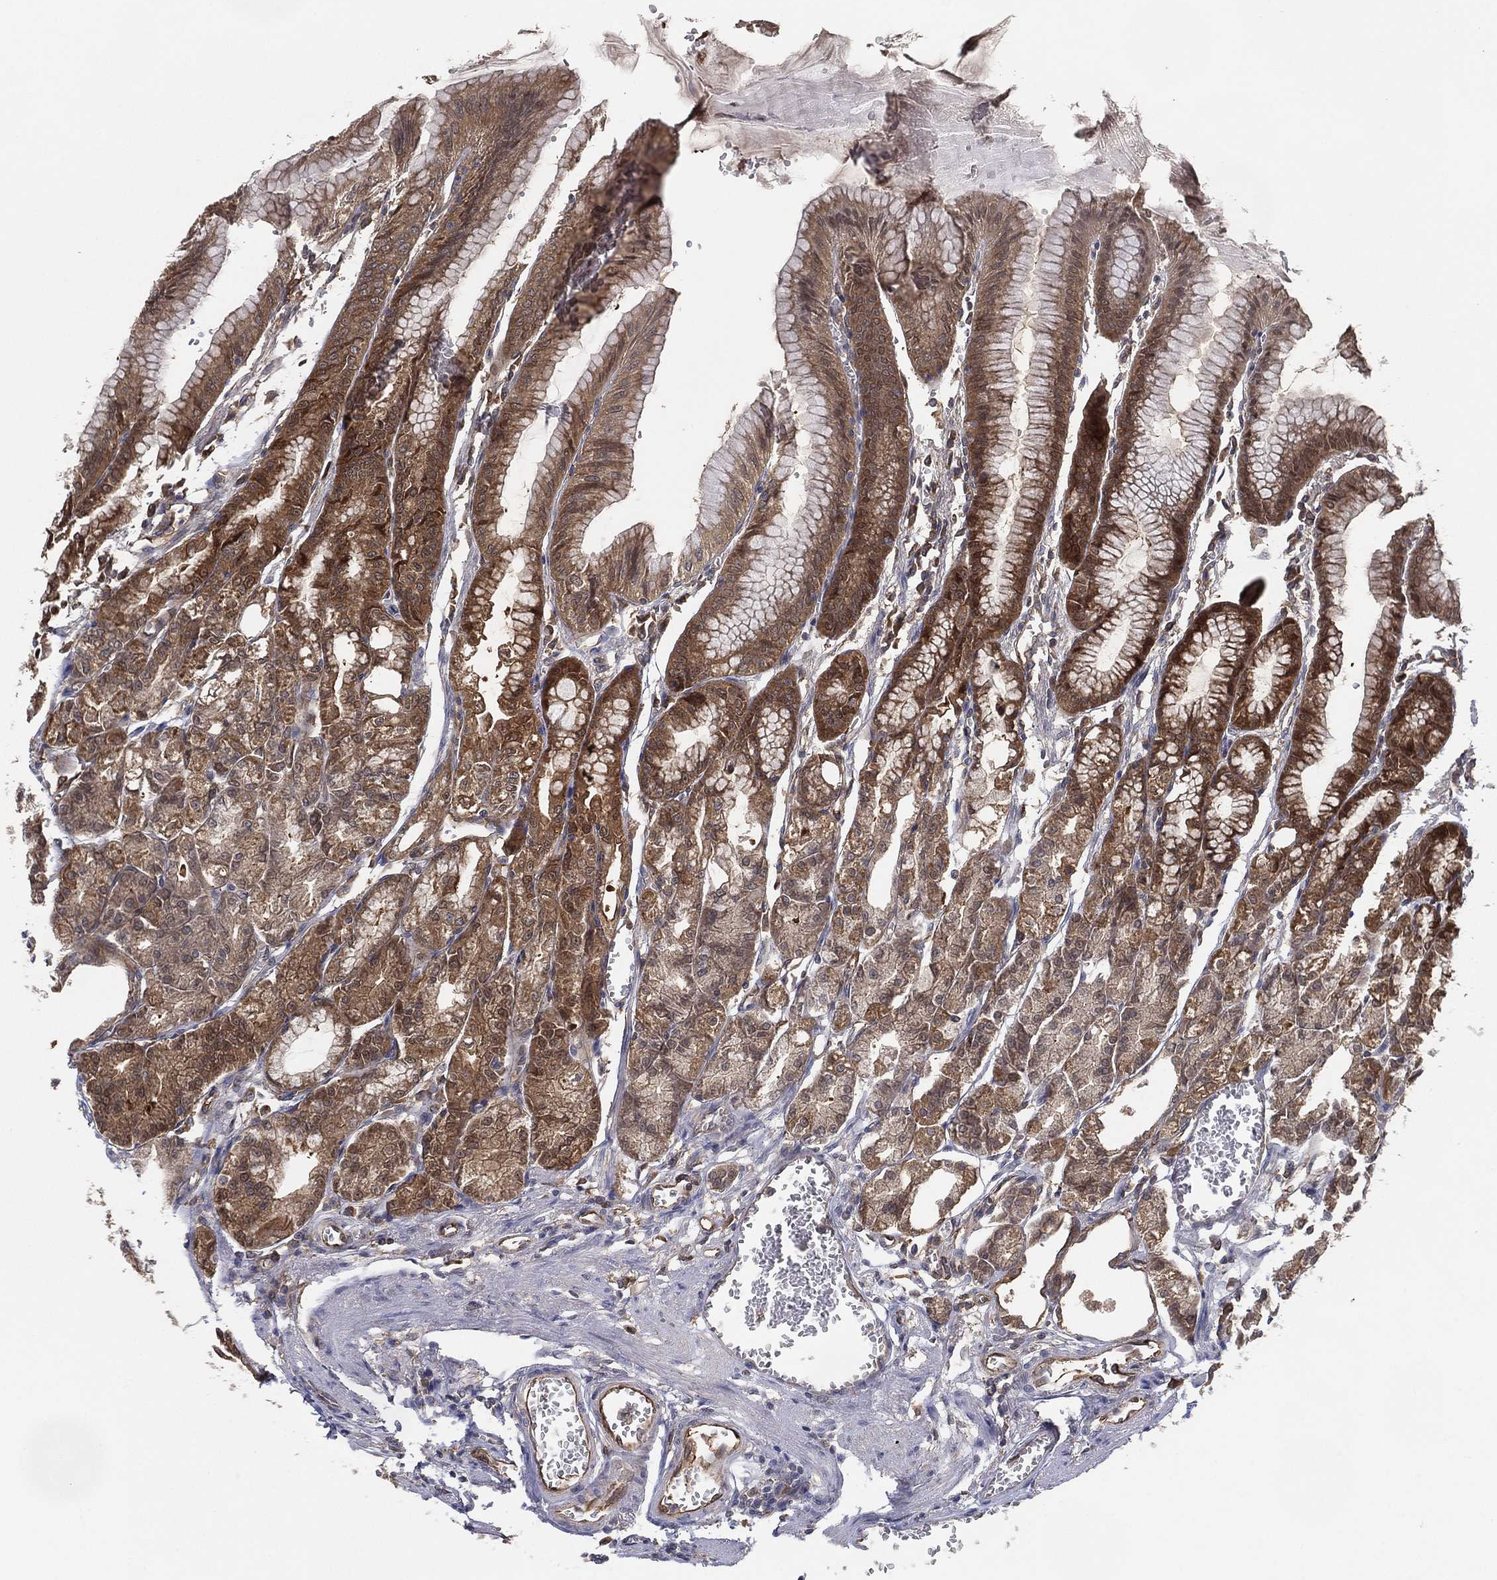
{"staining": {"intensity": "moderate", "quantity": ">75%", "location": "cytoplasmic/membranous"}, "tissue": "stomach", "cell_type": "Glandular cells", "image_type": "normal", "snomed": [{"axis": "morphology", "description": "Normal tissue, NOS"}, {"axis": "topography", "description": "Stomach, lower"}], "caption": "This image reveals IHC staining of unremarkable human stomach, with medium moderate cytoplasmic/membranous expression in approximately >75% of glandular cells.", "gene": "PSMG4", "patient": {"sex": "male", "age": 71}}